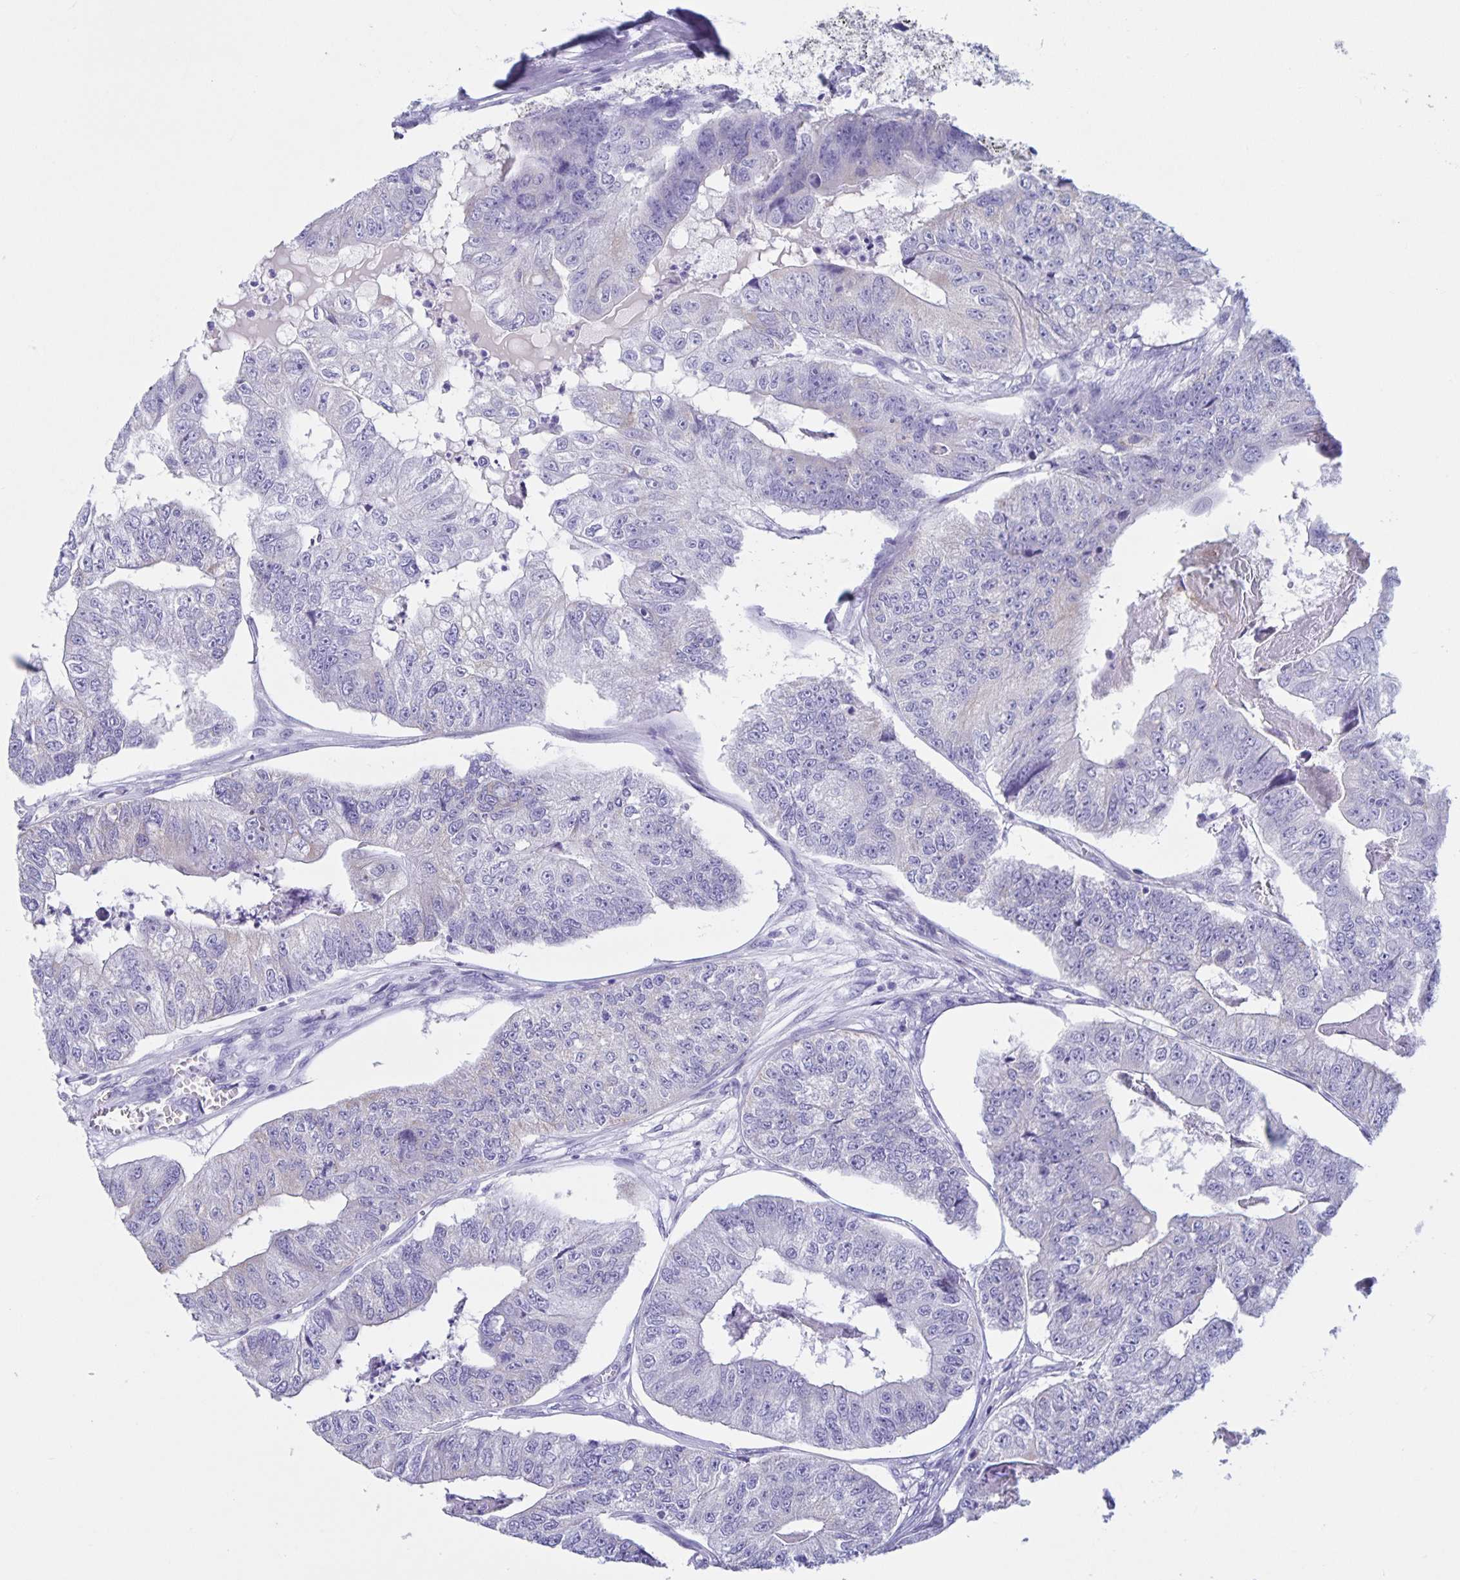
{"staining": {"intensity": "weak", "quantity": "<25%", "location": "cytoplasmic/membranous"}, "tissue": "colorectal cancer", "cell_type": "Tumor cells", "image_type": "cancer", "snomed": [{"axis": "morphology", "description": "Adenocarcinoma, NOS"}, {"axis": "topography", "description": "Colon"}], "caption": "IHC histopathology image of adenocarcinoma (colorectal) stained for a protein (brown), which exhibits no expression in tumor cells.", "gene": "DMBT1", "patient": {"sex": "female", "age": 67}}